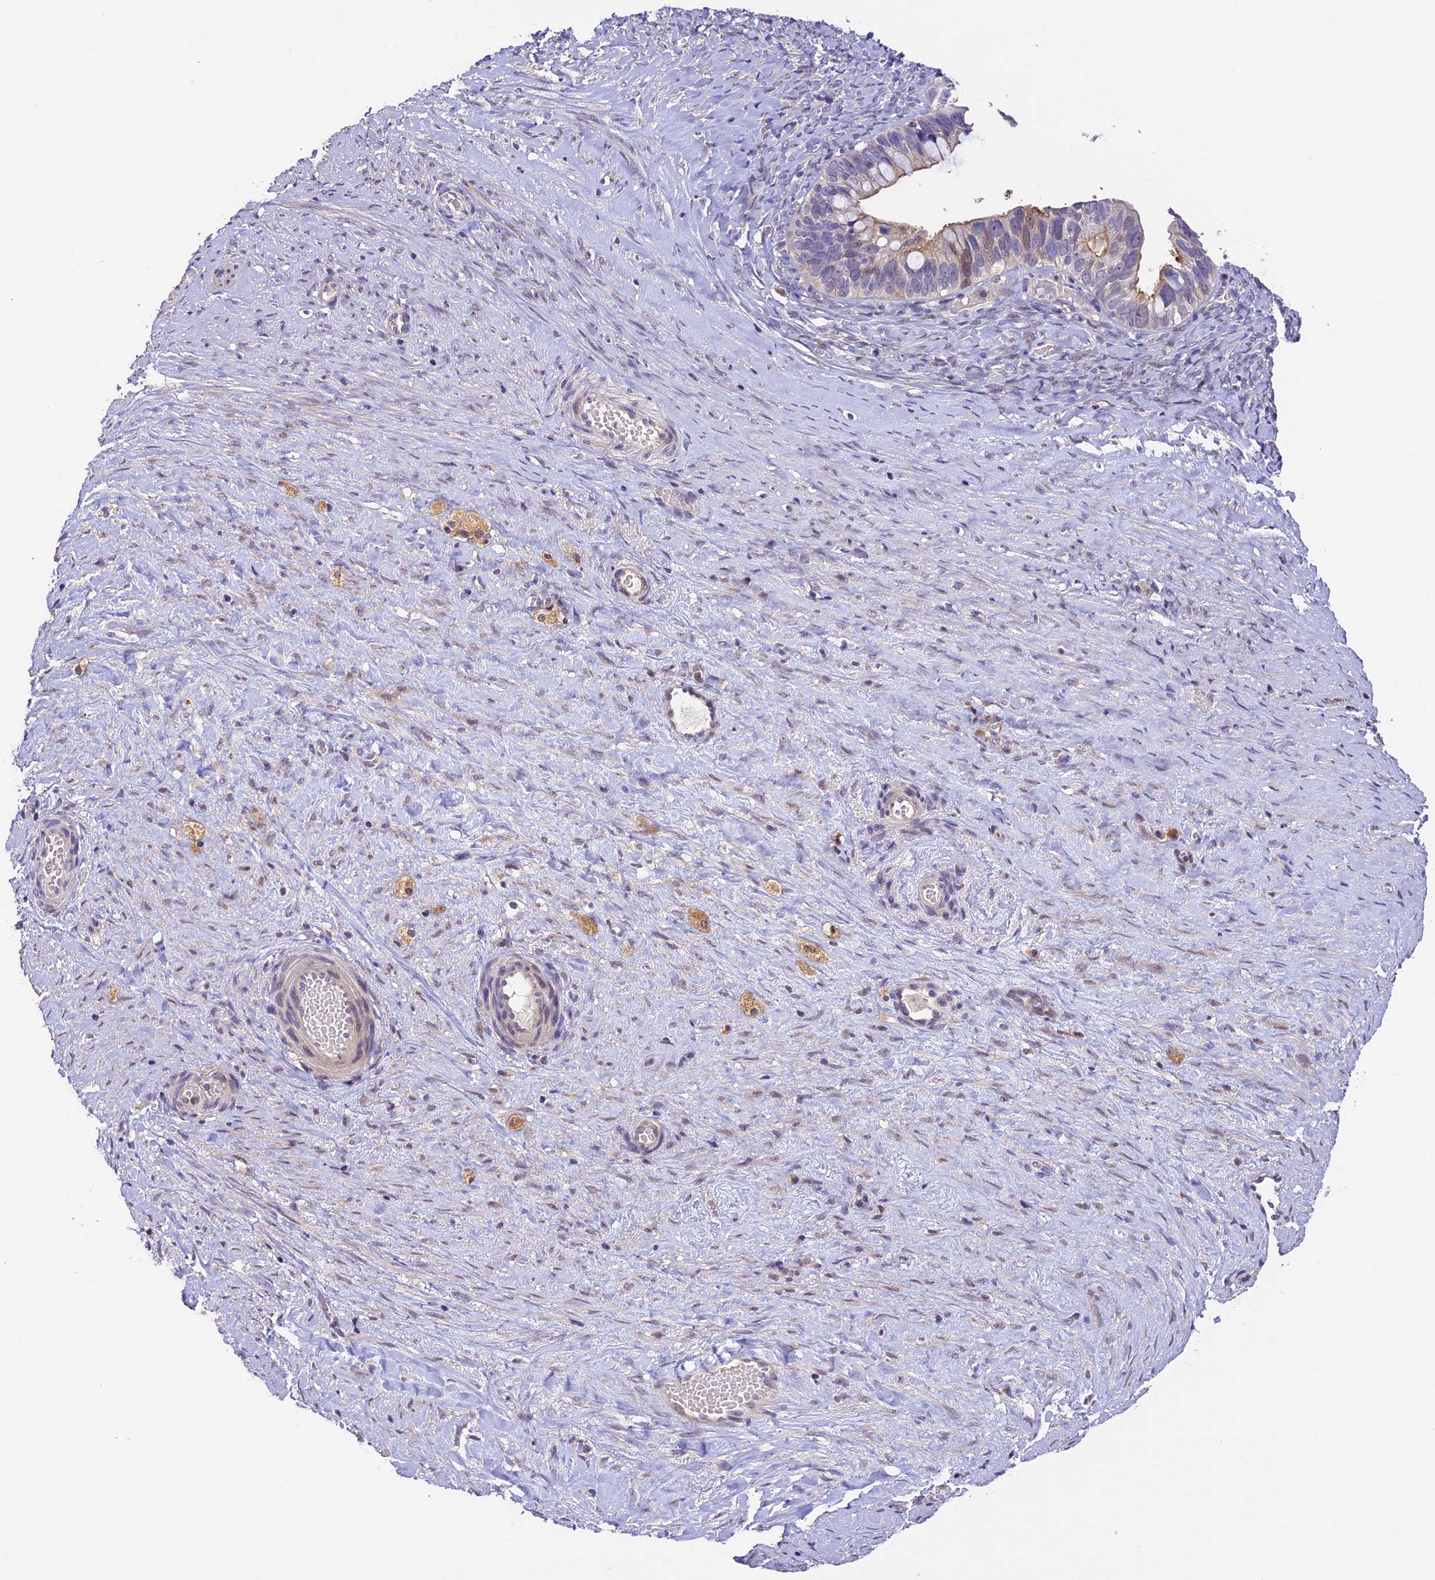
{"staining": {"intensity": "weak", "quantity": "<25%", "location": "cytoplasmic/membranous"}, "tissue": "ovarian cancer", "cell_type": "Tumor cells", "image_type": "cancer", "snomed": [{"axis": "morphology", "description": "Cystadenocarcinoma, serous, NOS"}, {"axis": "topography", "description": "Ovary"}], "caption": "This is an immunohistochemistry (IHC) image of ovarian cancer. There is no expression in tumor cells.", "gene": "DGKH", "patient": {"sex": "female", "age": 56}}